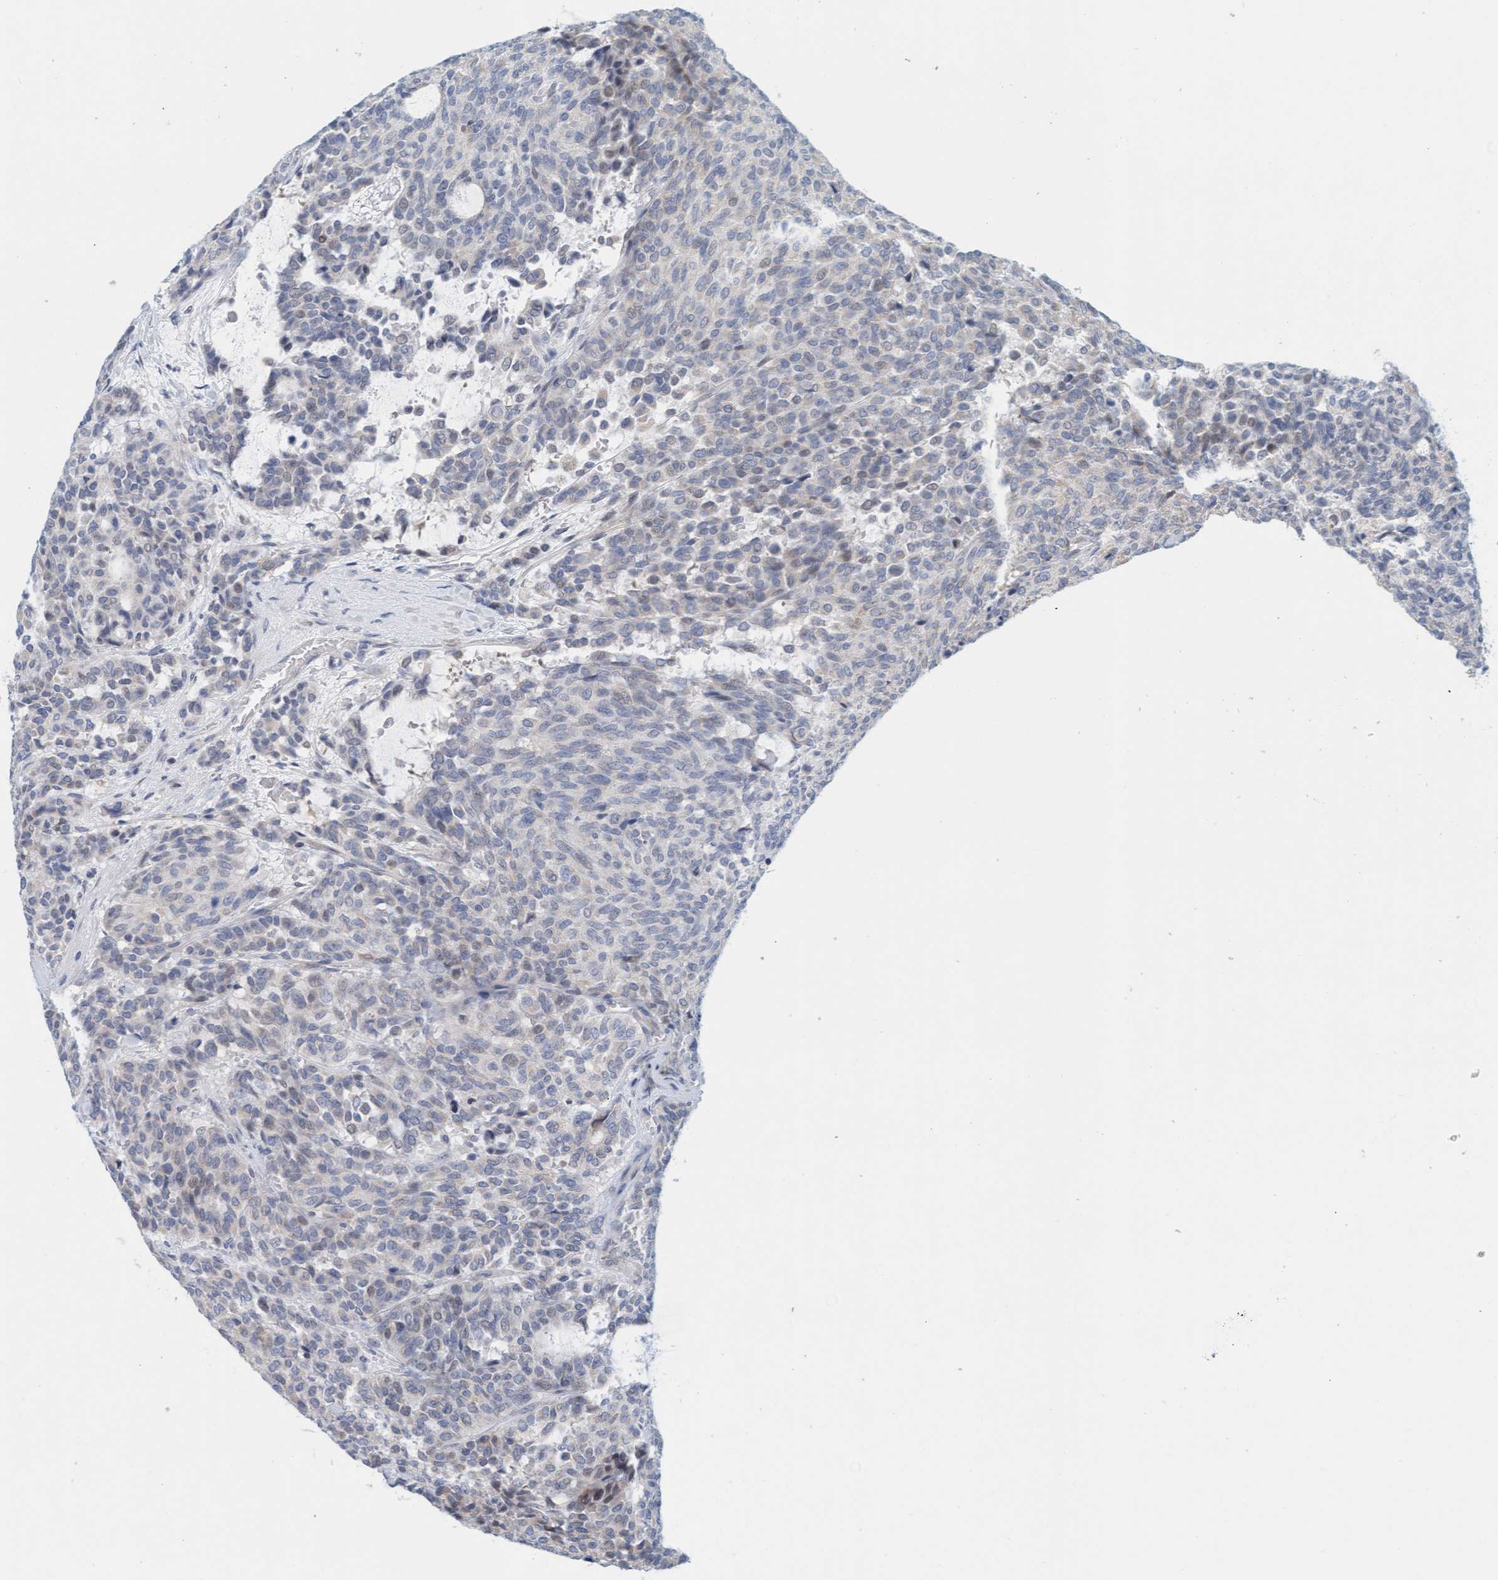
{"staining": {"intensity": "negative", "quantity": "none", "location": "none"}, "tissue": "carcinoid", "cell_type": "Tumor cells", "image_type": "cancer", "snomed": [{"axis": "morphology", "description": "Carcinoid, malignant, NOS"}, {"axis": "topography", "description": "Pancreas"}], "caption": "This is an IHC histopathology image of carcinoid (malignant). There is no expression in tumor cells.", "gene": "ZC3H3", "patient": {"sex": "female", "age": 54}}